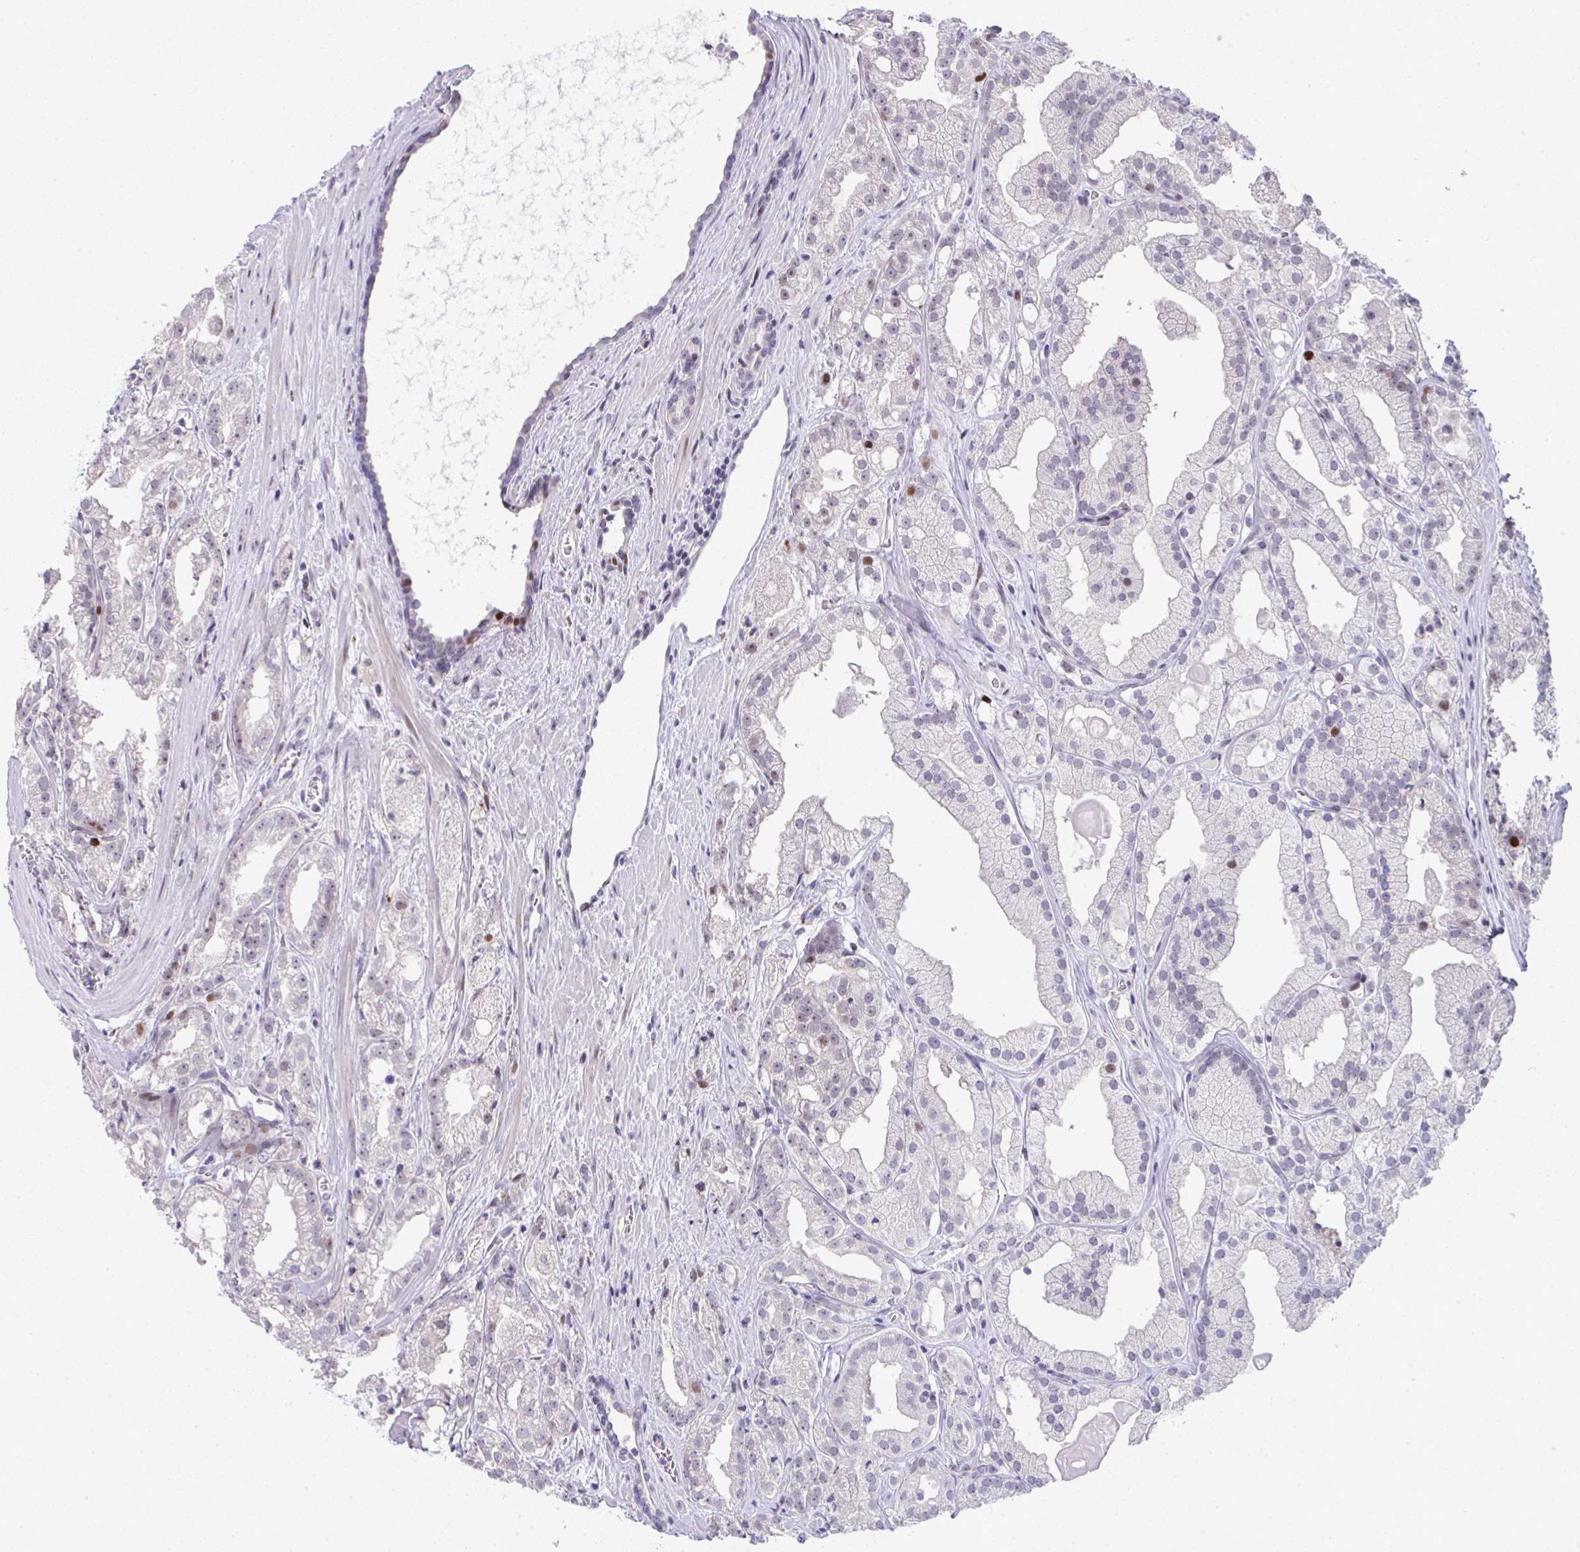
{"staining": {"intensity": "negative", "quantity": "none", "location": "none"}, "tissue": "prostate cancer", "cell_type": "Tumor cells", "image_type": "cancer", "snomed": [{"axis": "morphology", "description": "Adenocarcinoma, High grade"}, {"axis": "topography", "description": "Prostate"}], "caption": "Tumor cells are negative for brown protein staining in adenocarcinoma (high-grade) (prostate).", "gene": "GALNT16", "patient": {"sex": "male", "age": 68}}